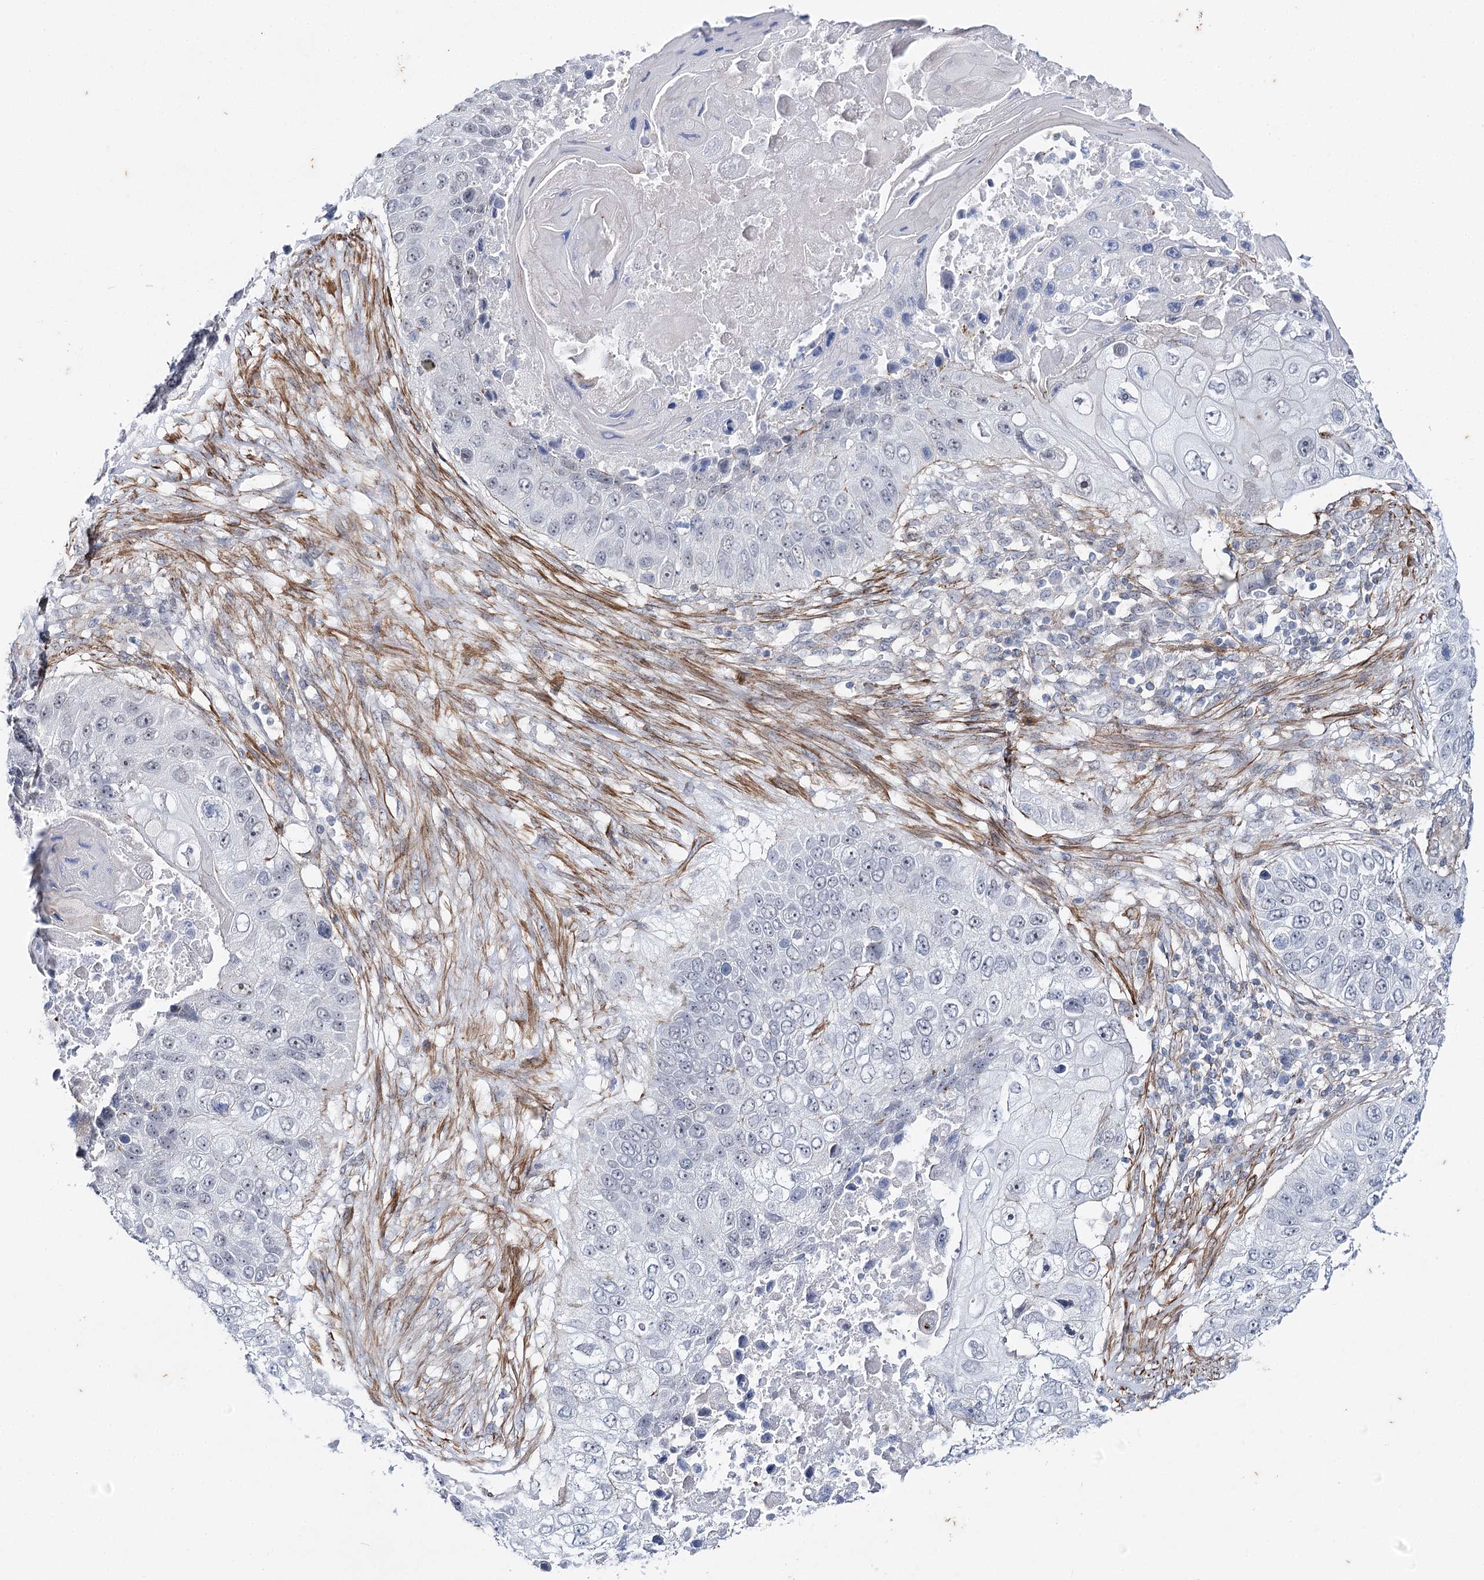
{"staining": {"intensity": "negative", "quantity": "none", "location": "none"}, "tissue": "lung cancer", "cell_type": "Tumor cells", "image_type": "cancer", "snomed": [{"axis": "morphology", "description": "Squamous cell carcinoma, NOS"}, {"axis": "topography", "description": "Lung"}], "caption": "Immunohistochemistry (IHC) of human squamous cell carcinoma (lung) exhibits no staining in tumor cells.", "gene": "AGXT2", "patient": {"sex": "male", "age": 61}}